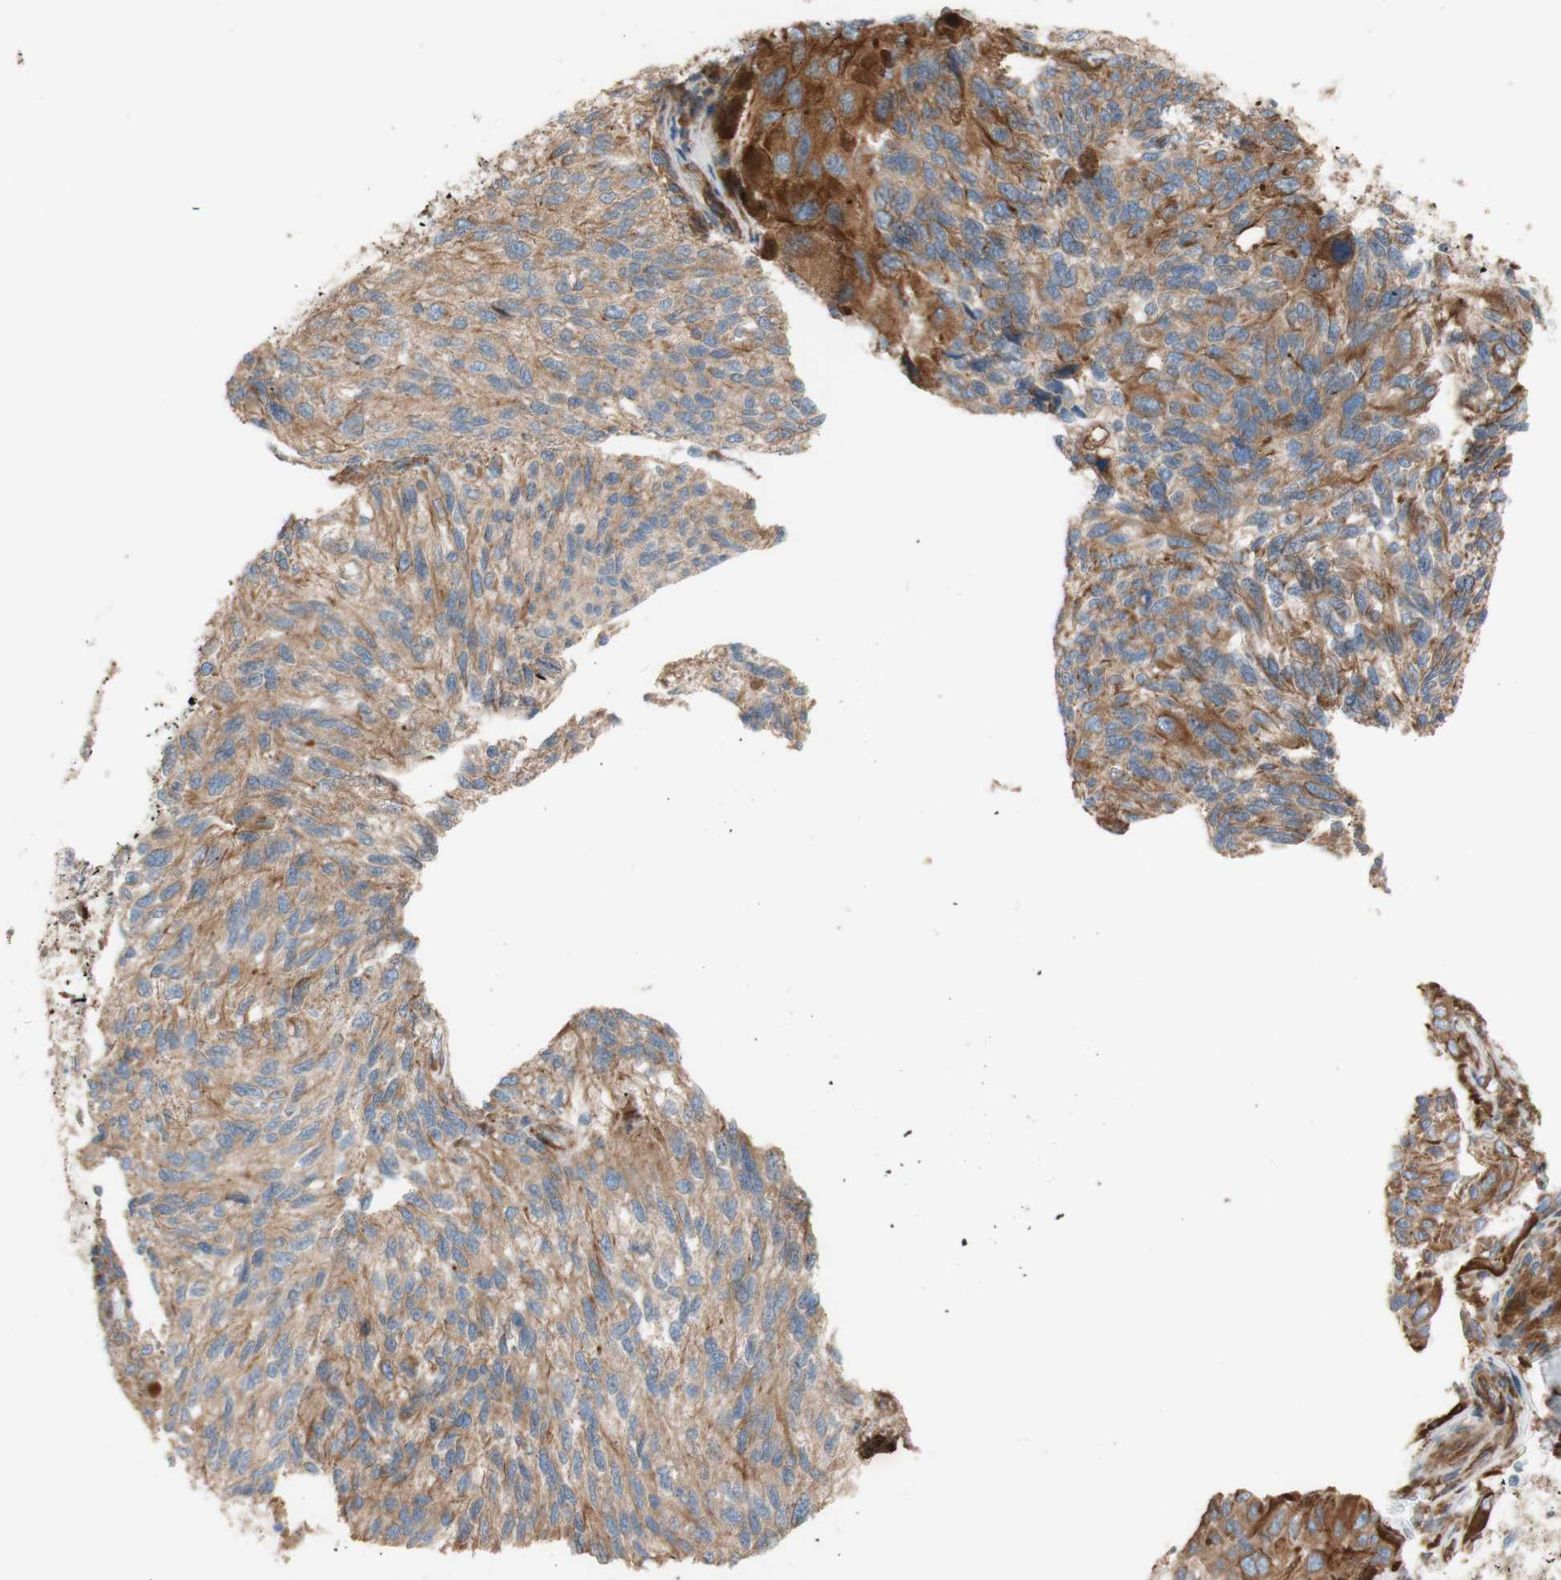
{"staining": {"intensity": "moderate", "quantity": ">75%", "location": "cytoplasmic/membranous"}, "tissue": "melanoma", "cell_type": "Tumor cells", "image_type": "cancer", "snomed": [{"axis": "morphology", "description": "Malignant melanoma, NOS"}, {"axis": "topography", "description": "Skin"}], "caption": "Immunohistochemical staining of malignant melanoma demonstrates moderate cytoplasmic/membranous protein staining in approximately >75% of tumor cells.", "gene": "C1orf43", "patient": {"sex": "female", "age": 73}}